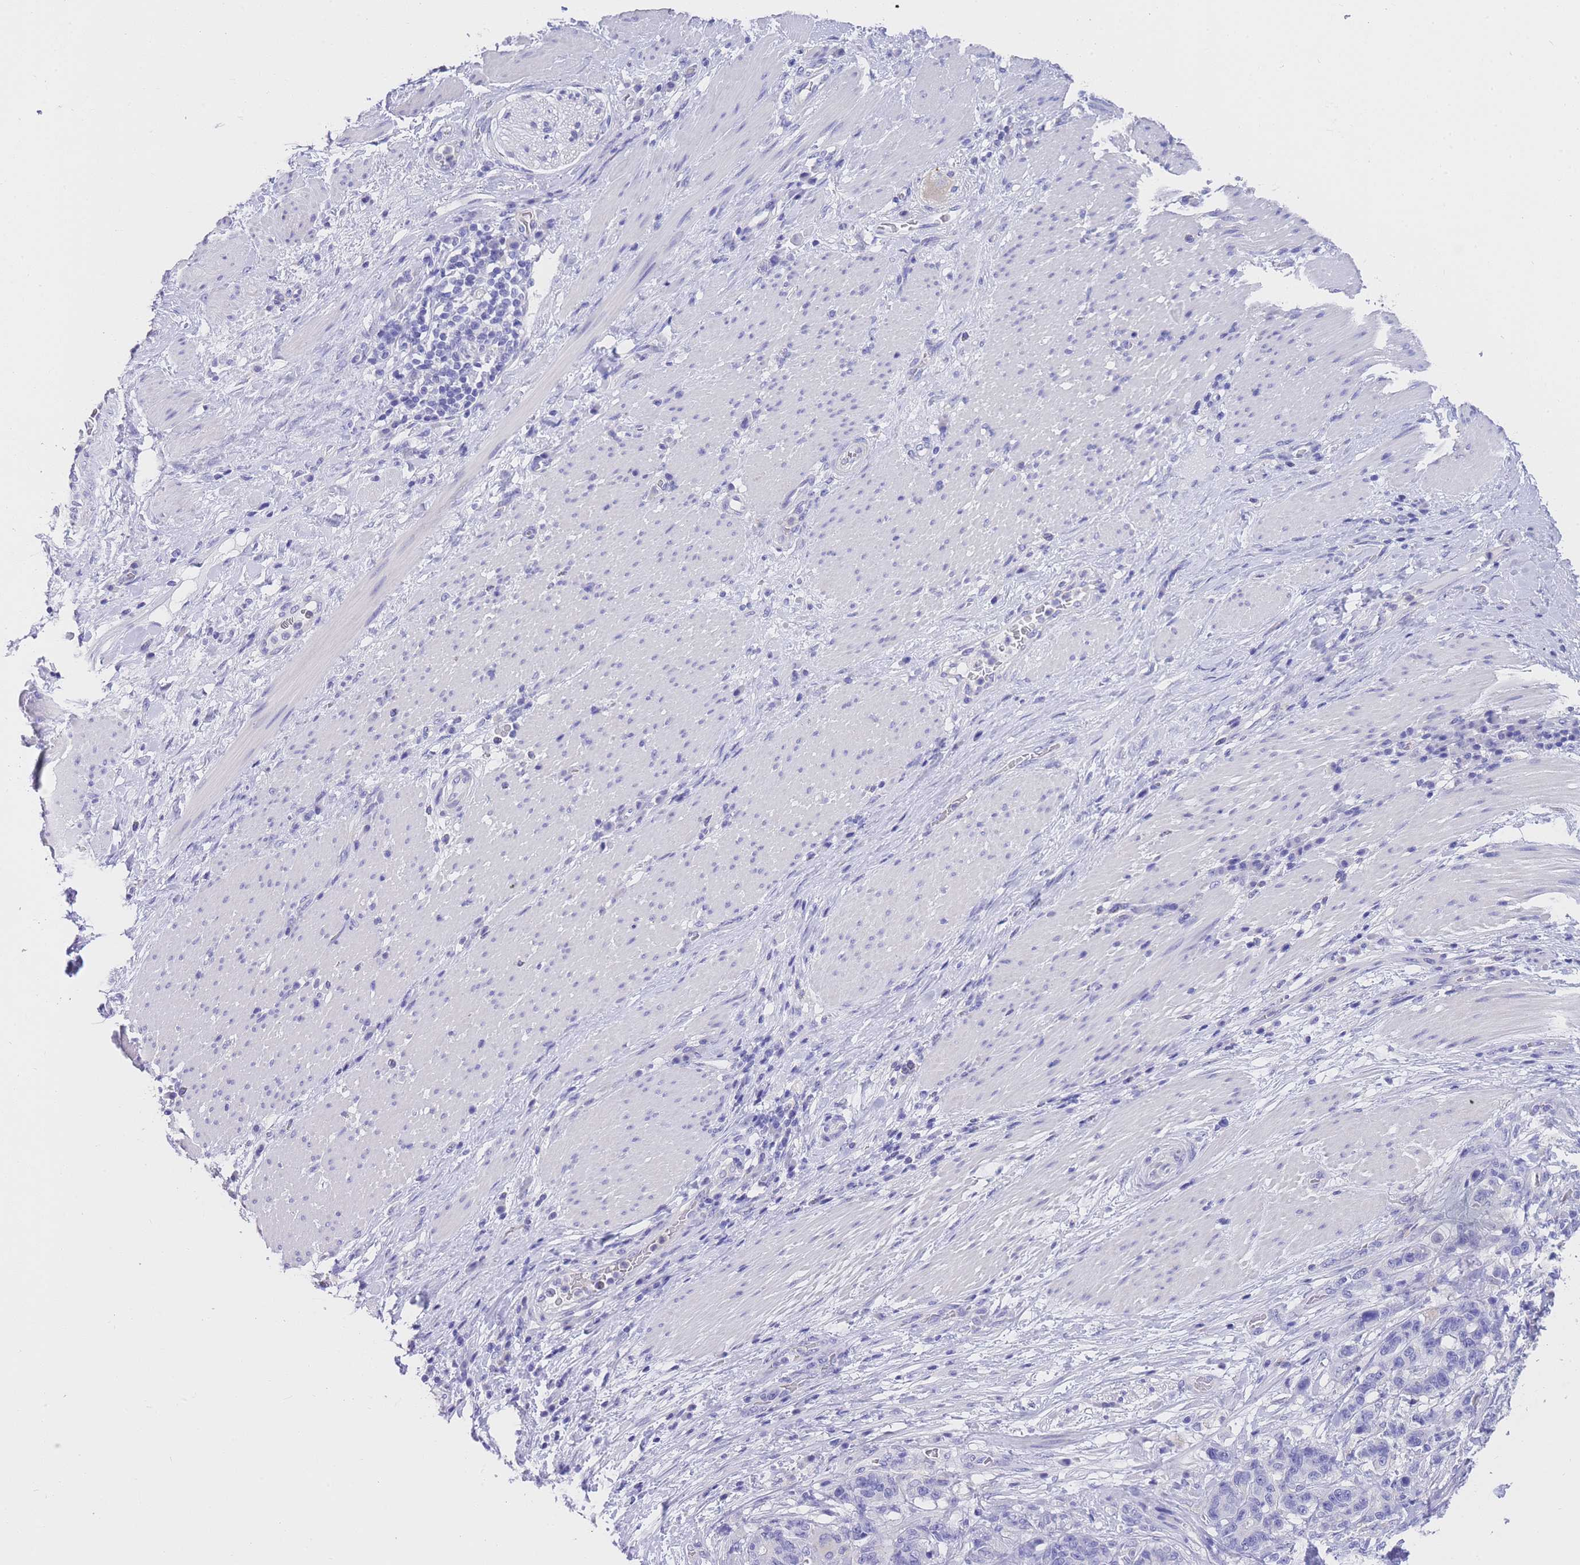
{"staining": {"intensity": "negative", "quantity": "none", "location": "none"}, "tissue": "stomach cancer", "cell_type": "Tumor cells", "image_type": "cancer", "snomed": [{"axis": "morphology", "description": "Normal tissue, NOS"}, {"axis": "morphology", "description": "Adenocarcinoma, NOS"}, {"axis": "topography", "description": "Stomach"}], "caption": "This is an IHC histopathology image of human stomach cancer (adenocarcinoma). There is no staining in tumor cells.", "gene": "EPN2", "patient": {"sex": "female", "age": 64}}